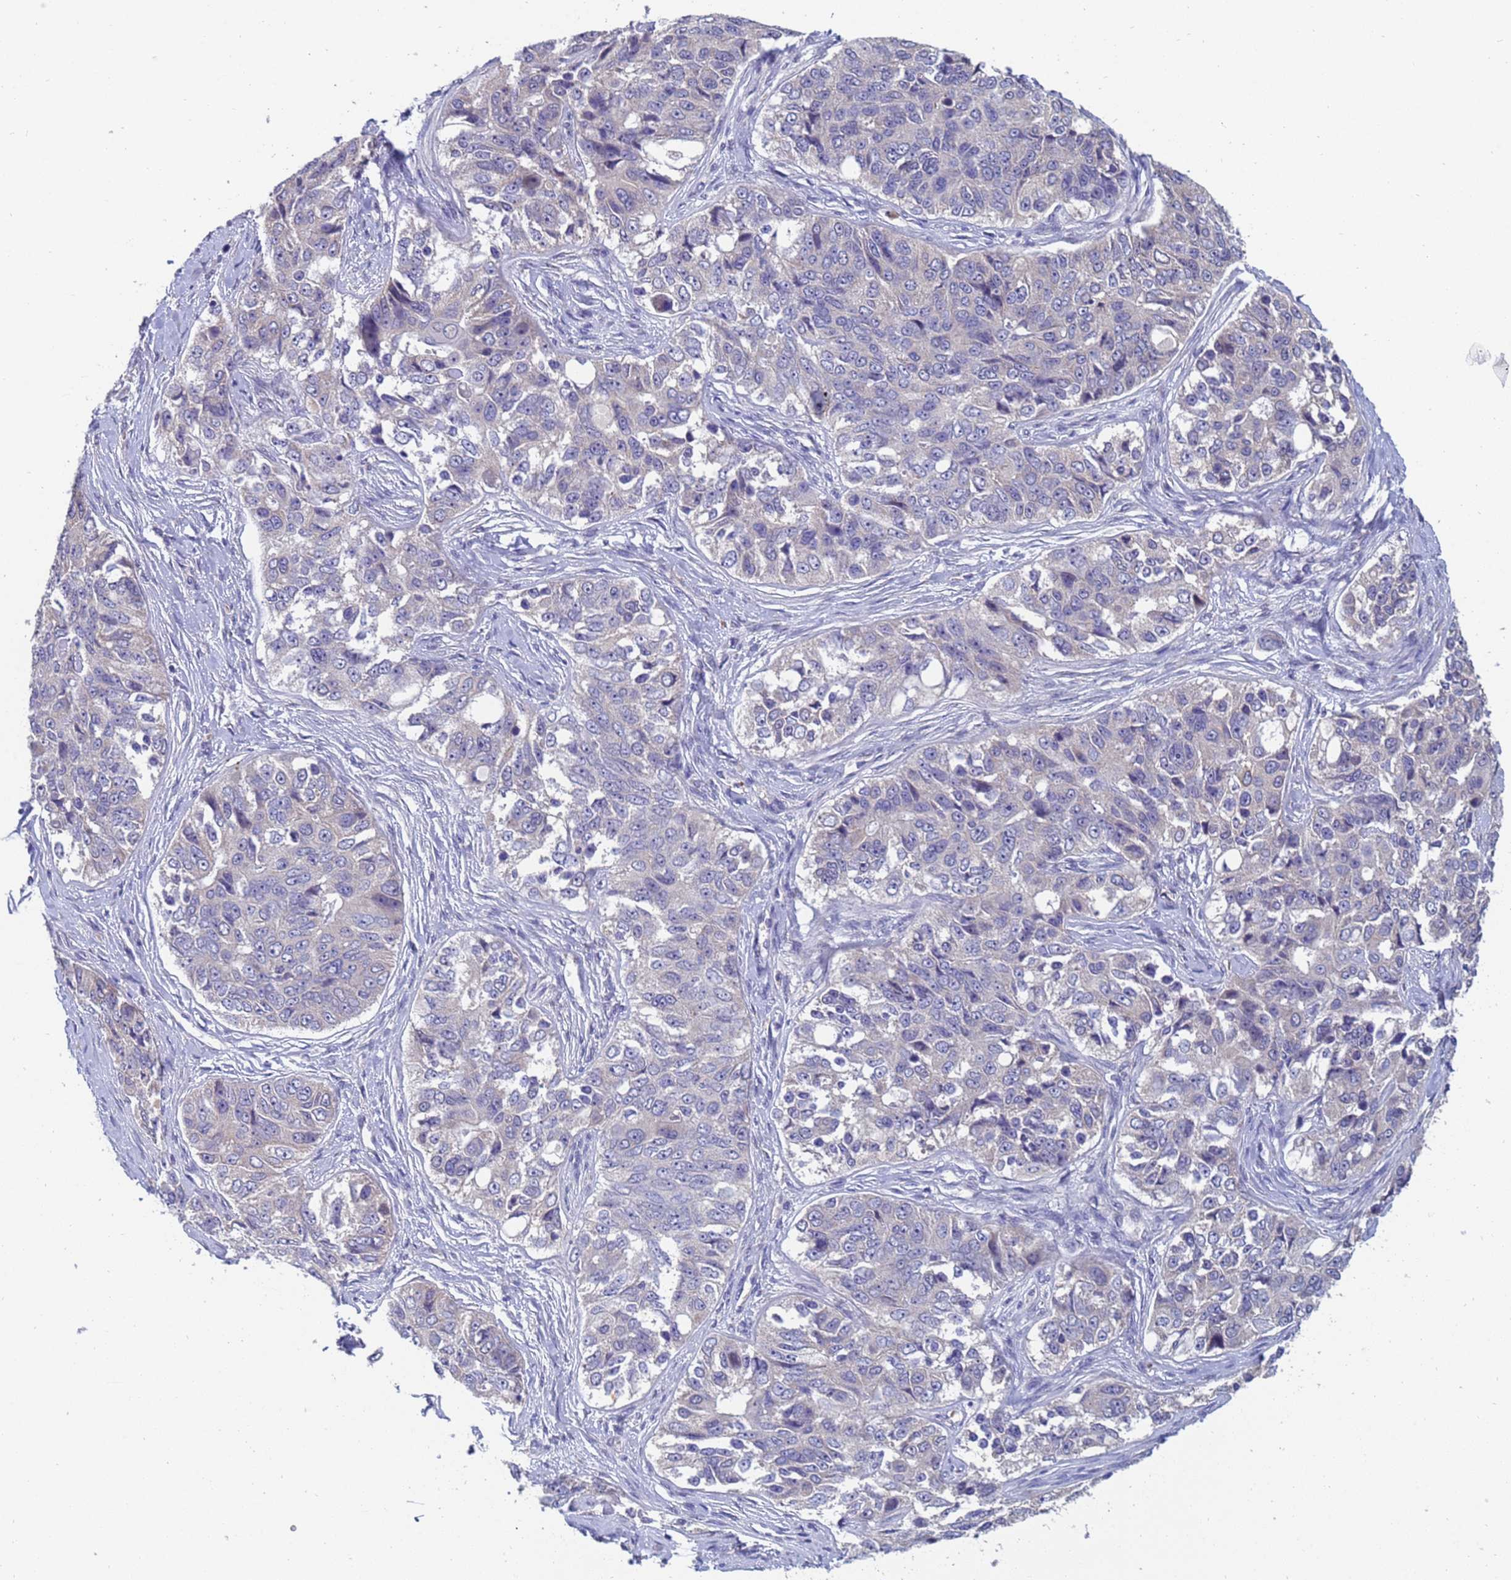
{"staining": {"intensity": "negative", "quantity": "none", "location": "none"}, "tissue": "ovarian cancer", "cell_type": "Tumor cells", "image_type": "cancer", "snomed": [{"axis": "morphology", "description": "Carcinoma, endometroid"}, {"axis": "topography", "description": "Ovary"}], "caption": "This is a histopathology image of IHC staining of ovarian cancer, which shows no staining in tumor cells.", "gene": "IHO1", "patient": {"sex": "female", "age": 51}}